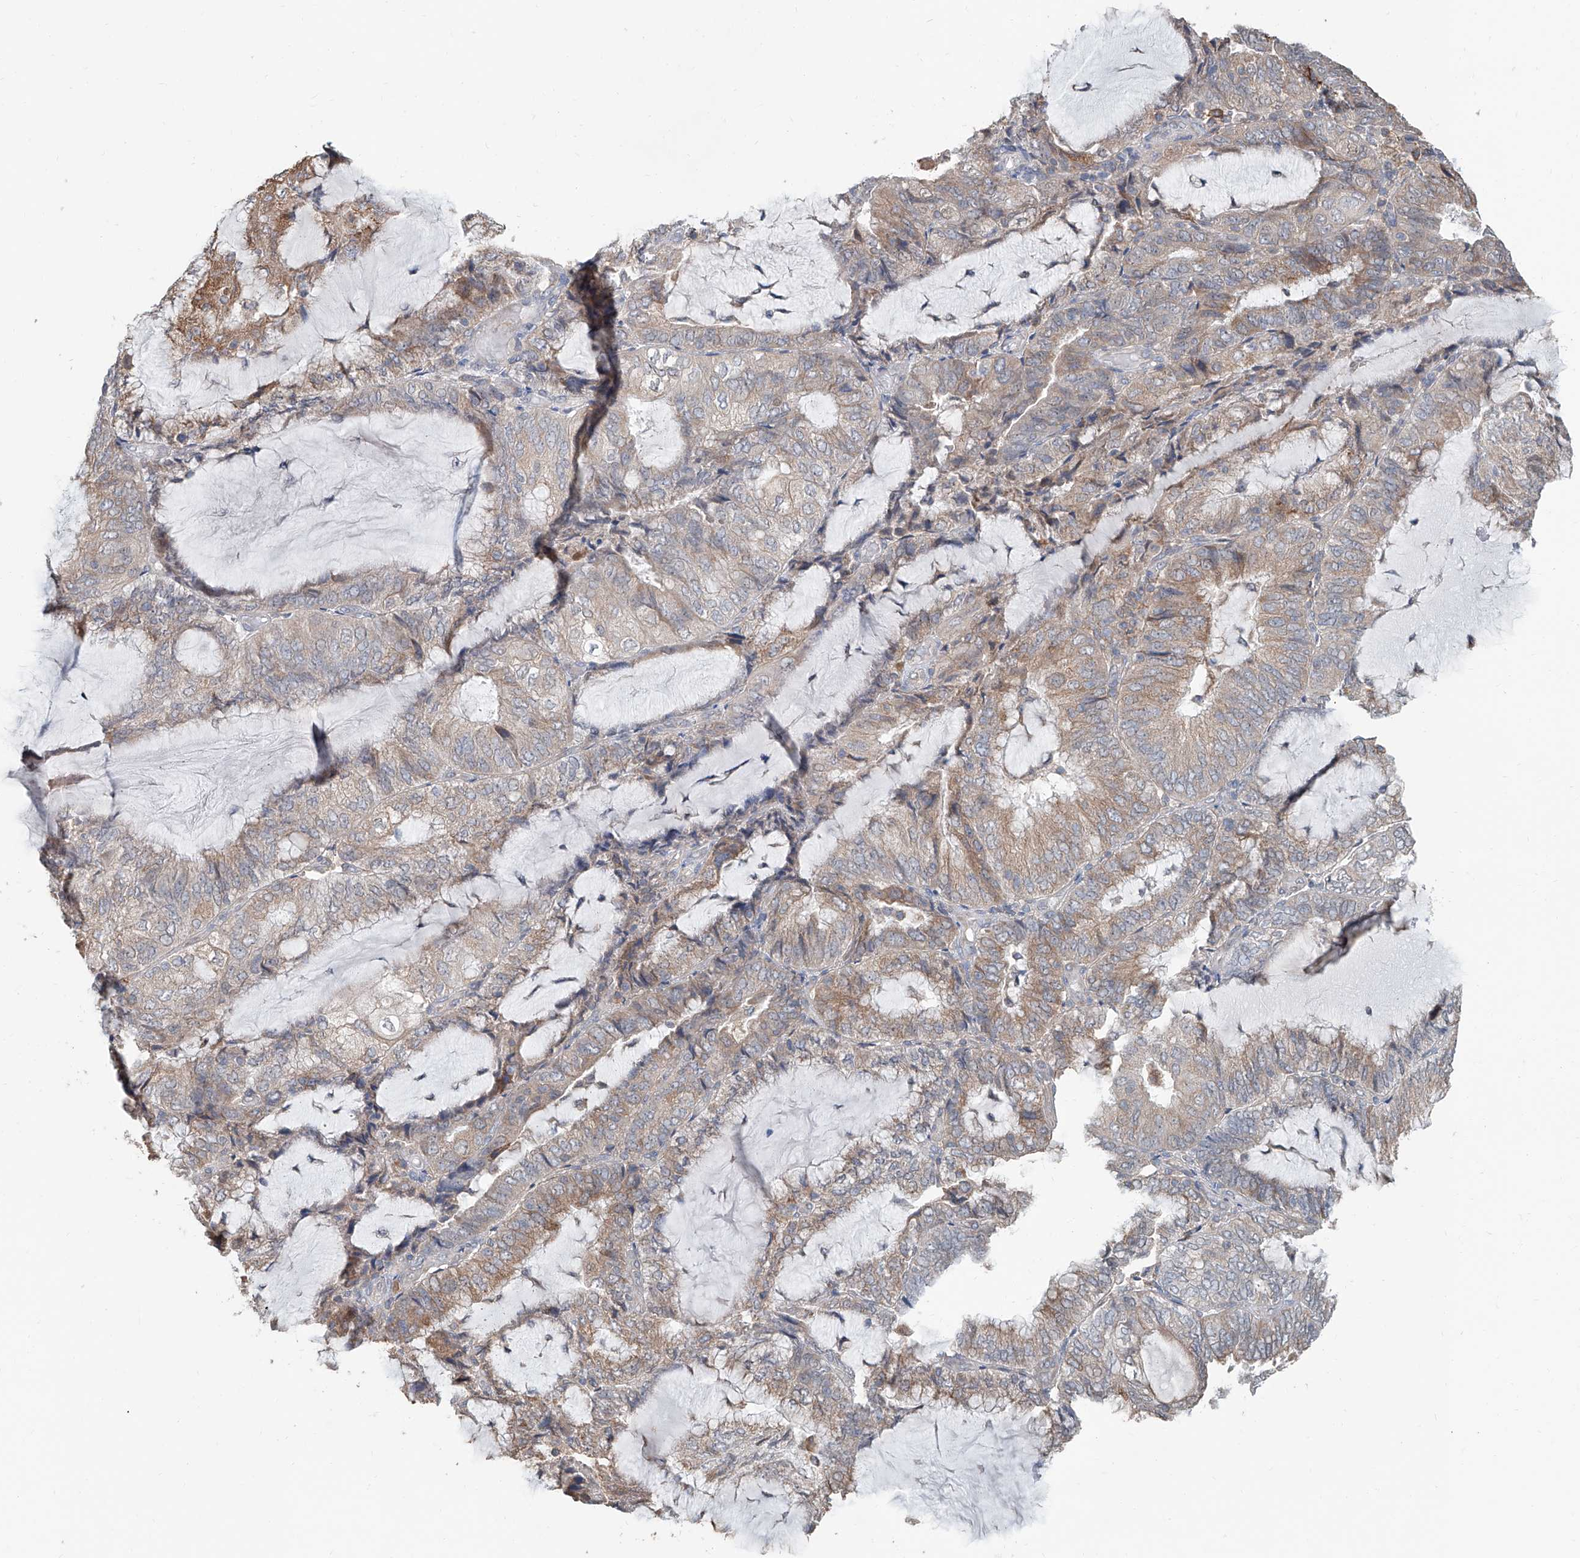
{"staining": {"intensity": "weak", "quantity": ">75%", "location": "cytoplasmic/membranous"}, "tissue": "endometrial cancer", "cell_type": "Tumor cells", "image_type": "cancer", "snomed": [{"axis": "morphology", "description": "Adenocarcinoma, NOS"}, {"axis": "topography", "description": "Endometrium"}], "caption": "High-magnification brightfield microscopy of adenocarcinoma (endometrial) stained with DAB (3,3'-diaminobenzidine) (brown) and counterstained with hematoxylin (blue). tumor cells exhibit weak cytoplasmic/membranous expression is present in about>75% of cells. (DAB (3,3'-diaminobenzidine) = brown stain, brightfield microscopy at high magnification).", "gene": "KCNK10", "patient": {"sex": "female", "age": 81}}